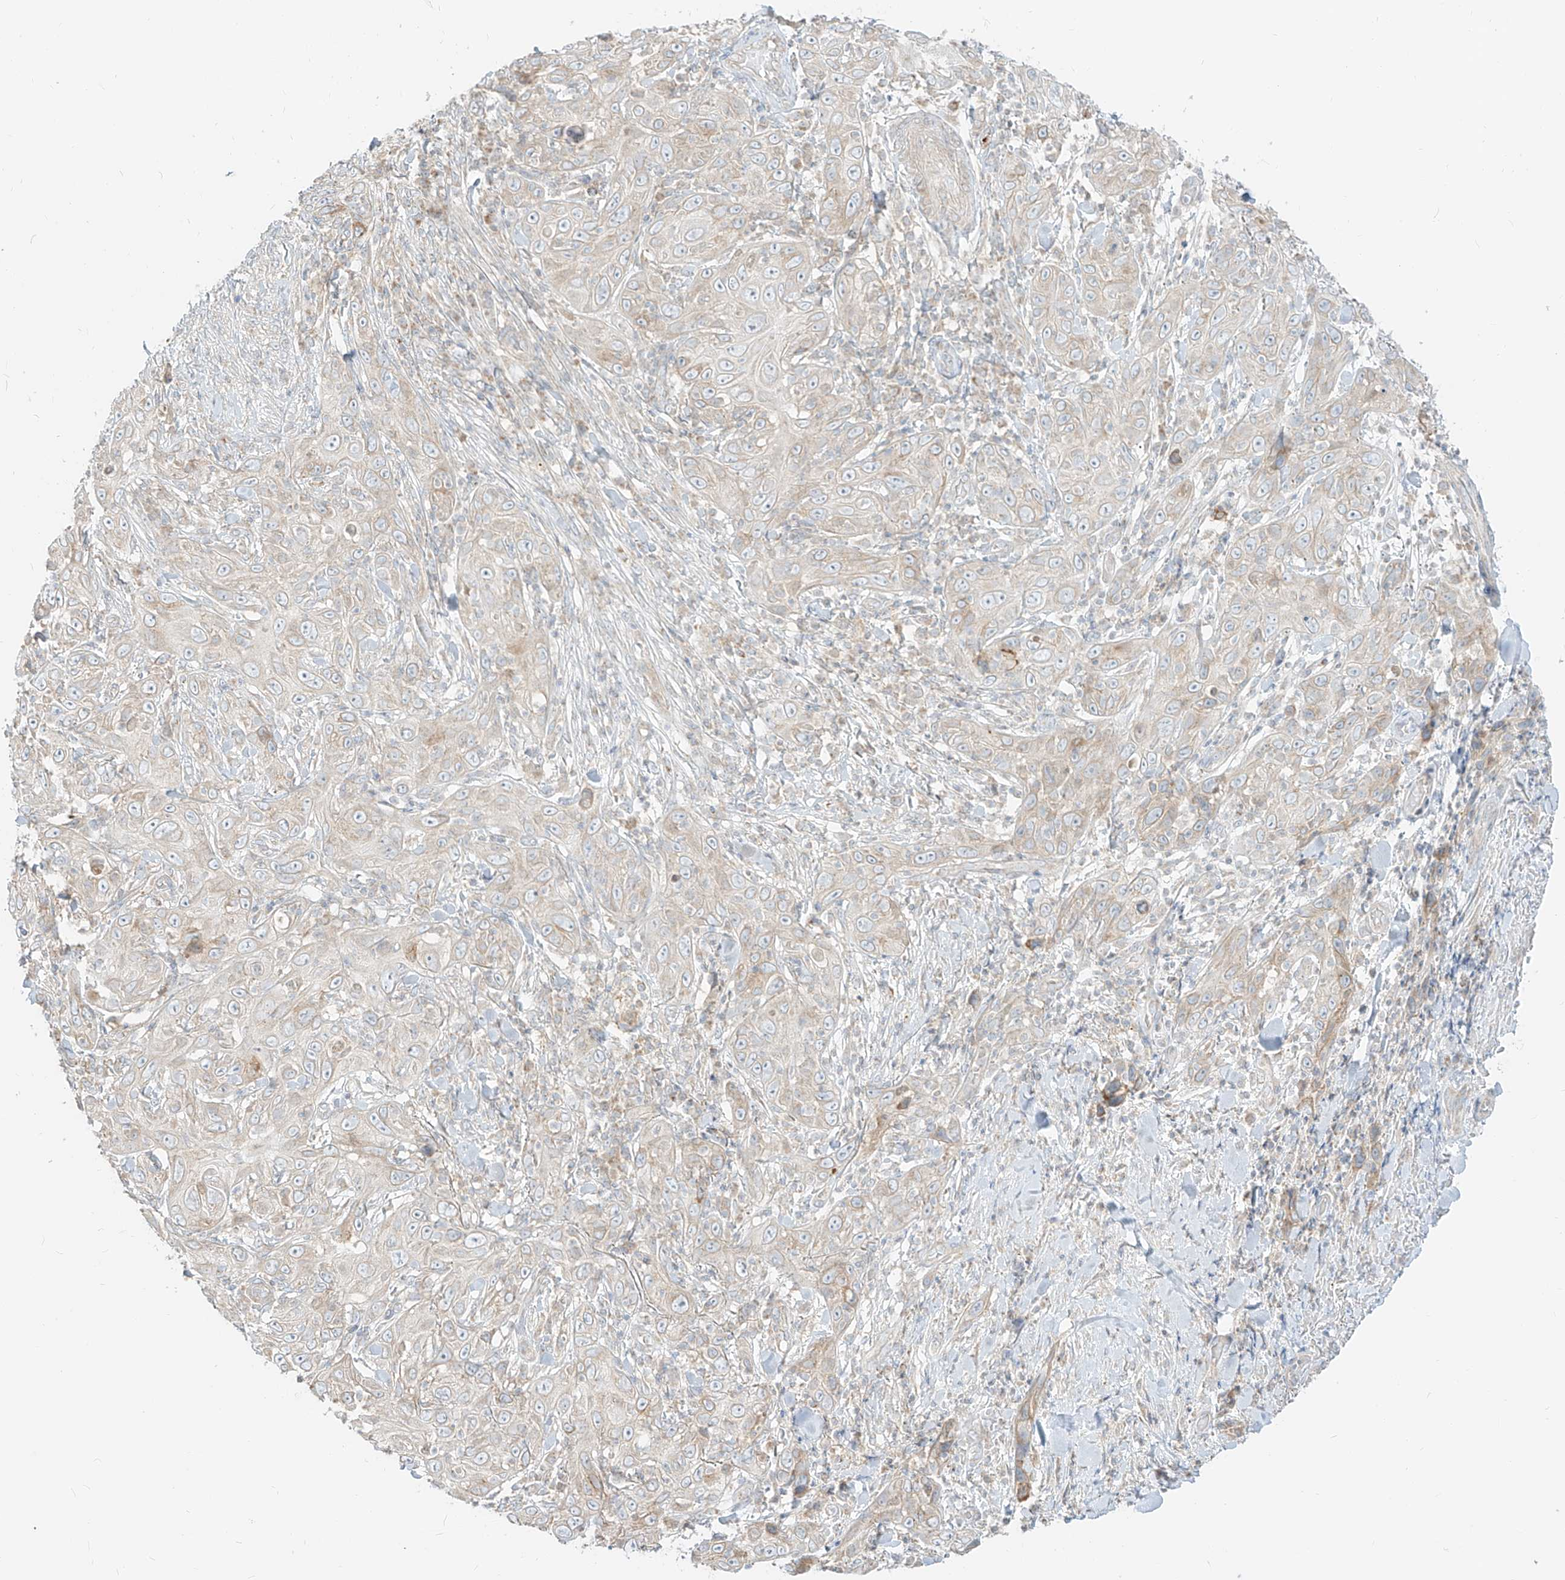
{"staining": {"intensity": "negative", "quantity": "none", "location": "none"}, "tissue": "skin cancer", "cell_type": "Tumor cells", "image_type": "cancer", "snomed": [{"axis": "morphology", "description": "Squamous cell carcinoma, NOS"}, {"axis": "topography", "description": "Skin"}], "caption": "The micrograph displays no staining of tumor cells in squamous cell carcinoma (skin).", "gene": "ZIM3", "patient": {"sex": "female", "age": 88}}